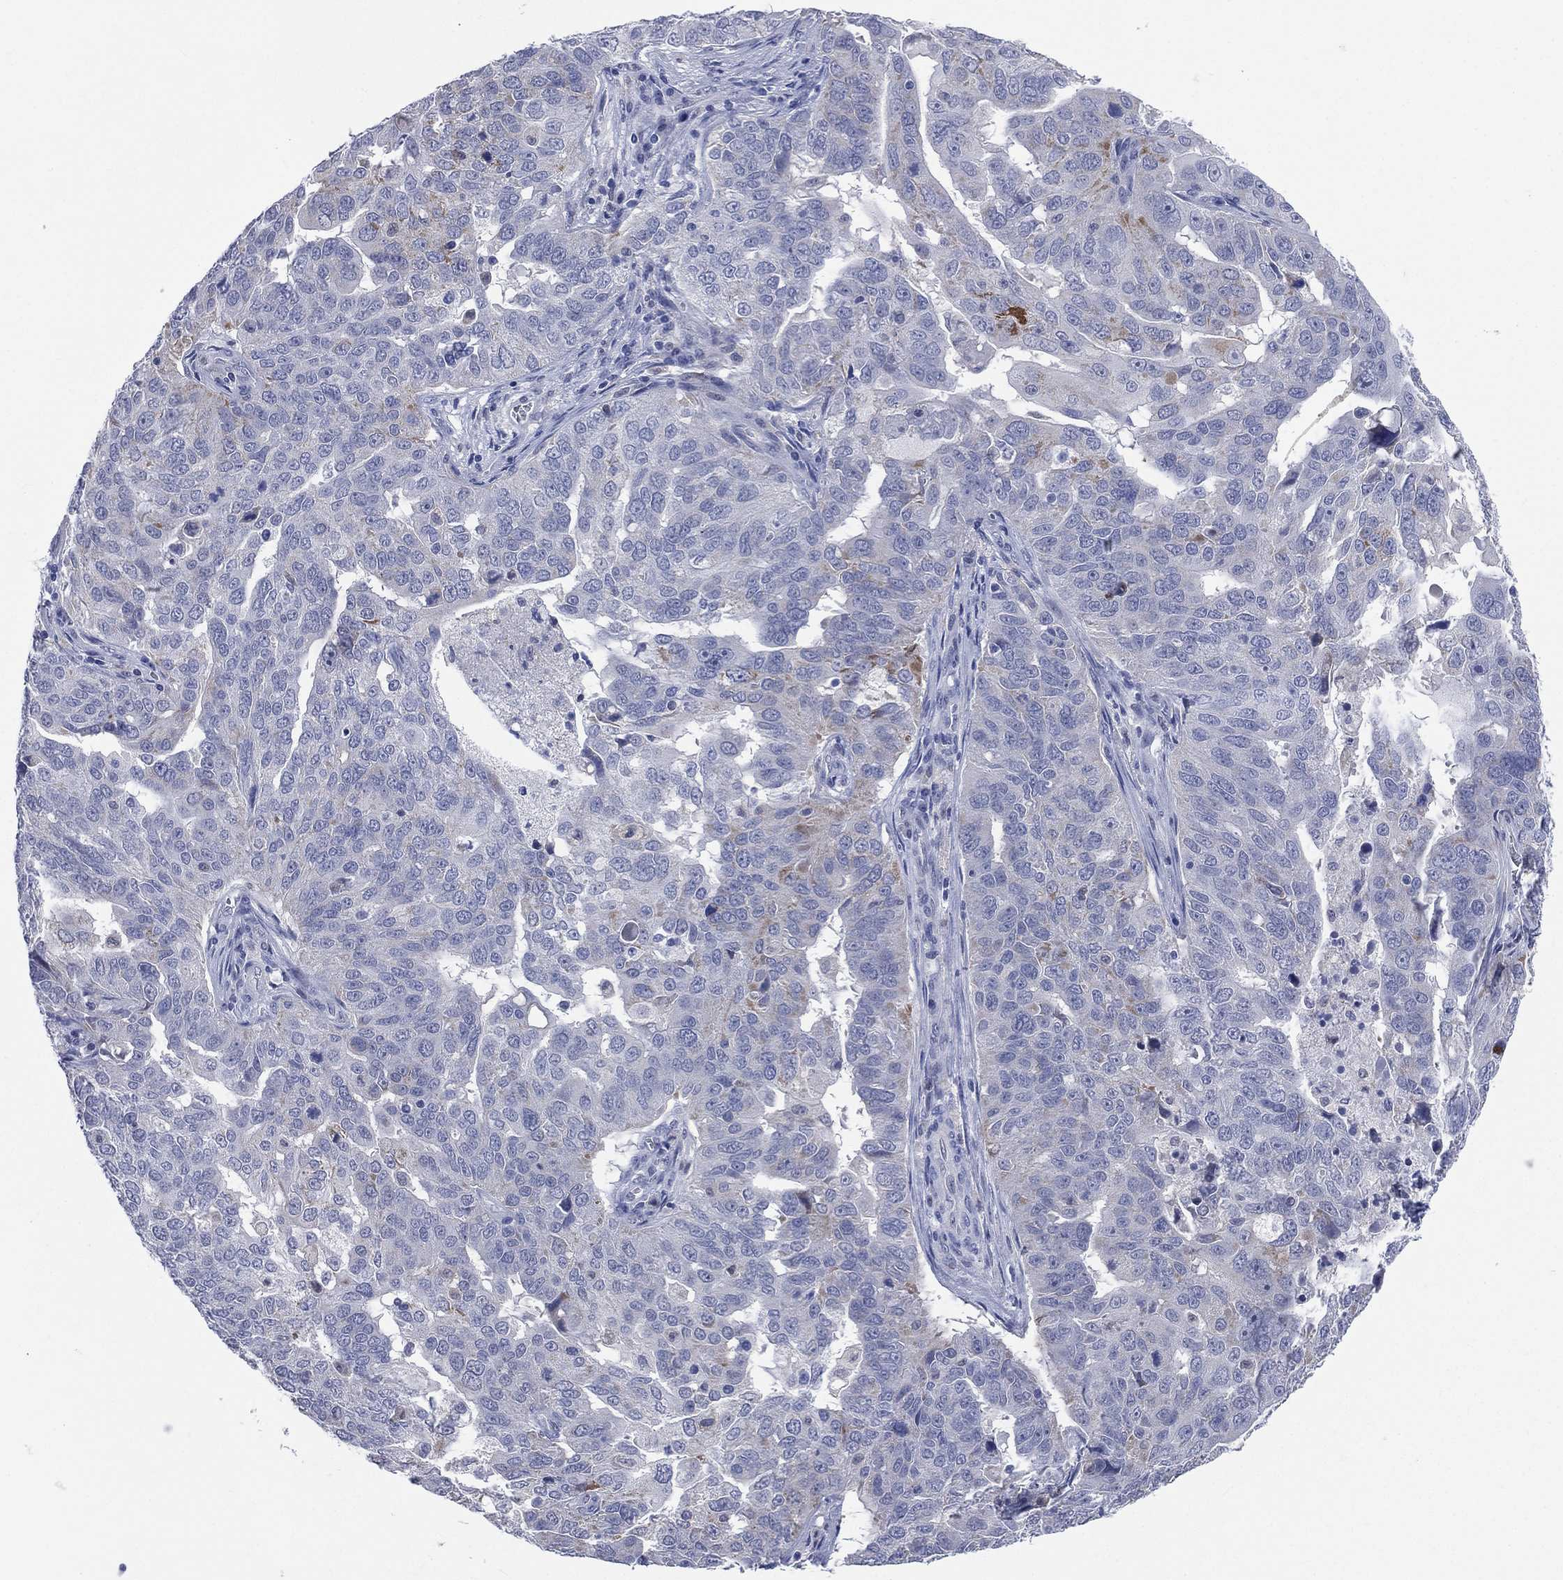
{"staining": {"intensity": "negative", "quantity": "none", "location": "none"}, "tissue": "ovarian cancer", "cell_type": "Tumor cells", "image_type": "cancer", "snomed": [{"axis": "morphology", "description": "Carcinoma, endometroid"}, {"axis": "topography", "description": "Soft tissue"}, {"axis": "topography", "description": "Ovary"}], "caption": "IHC photomicrograph of neoplastic tissue: human ovarian cancer (endometroid carcinoma) stained with DAB (3,3'-diaminobenzidine) exhibits no significant protein staining in tumor cells. (DAB immunohistochemistry (IHC) visualized using brightfield microscopy, high magnification).", "gene": "AKAP3", "patient": {"sex": "female", "age": 52}}